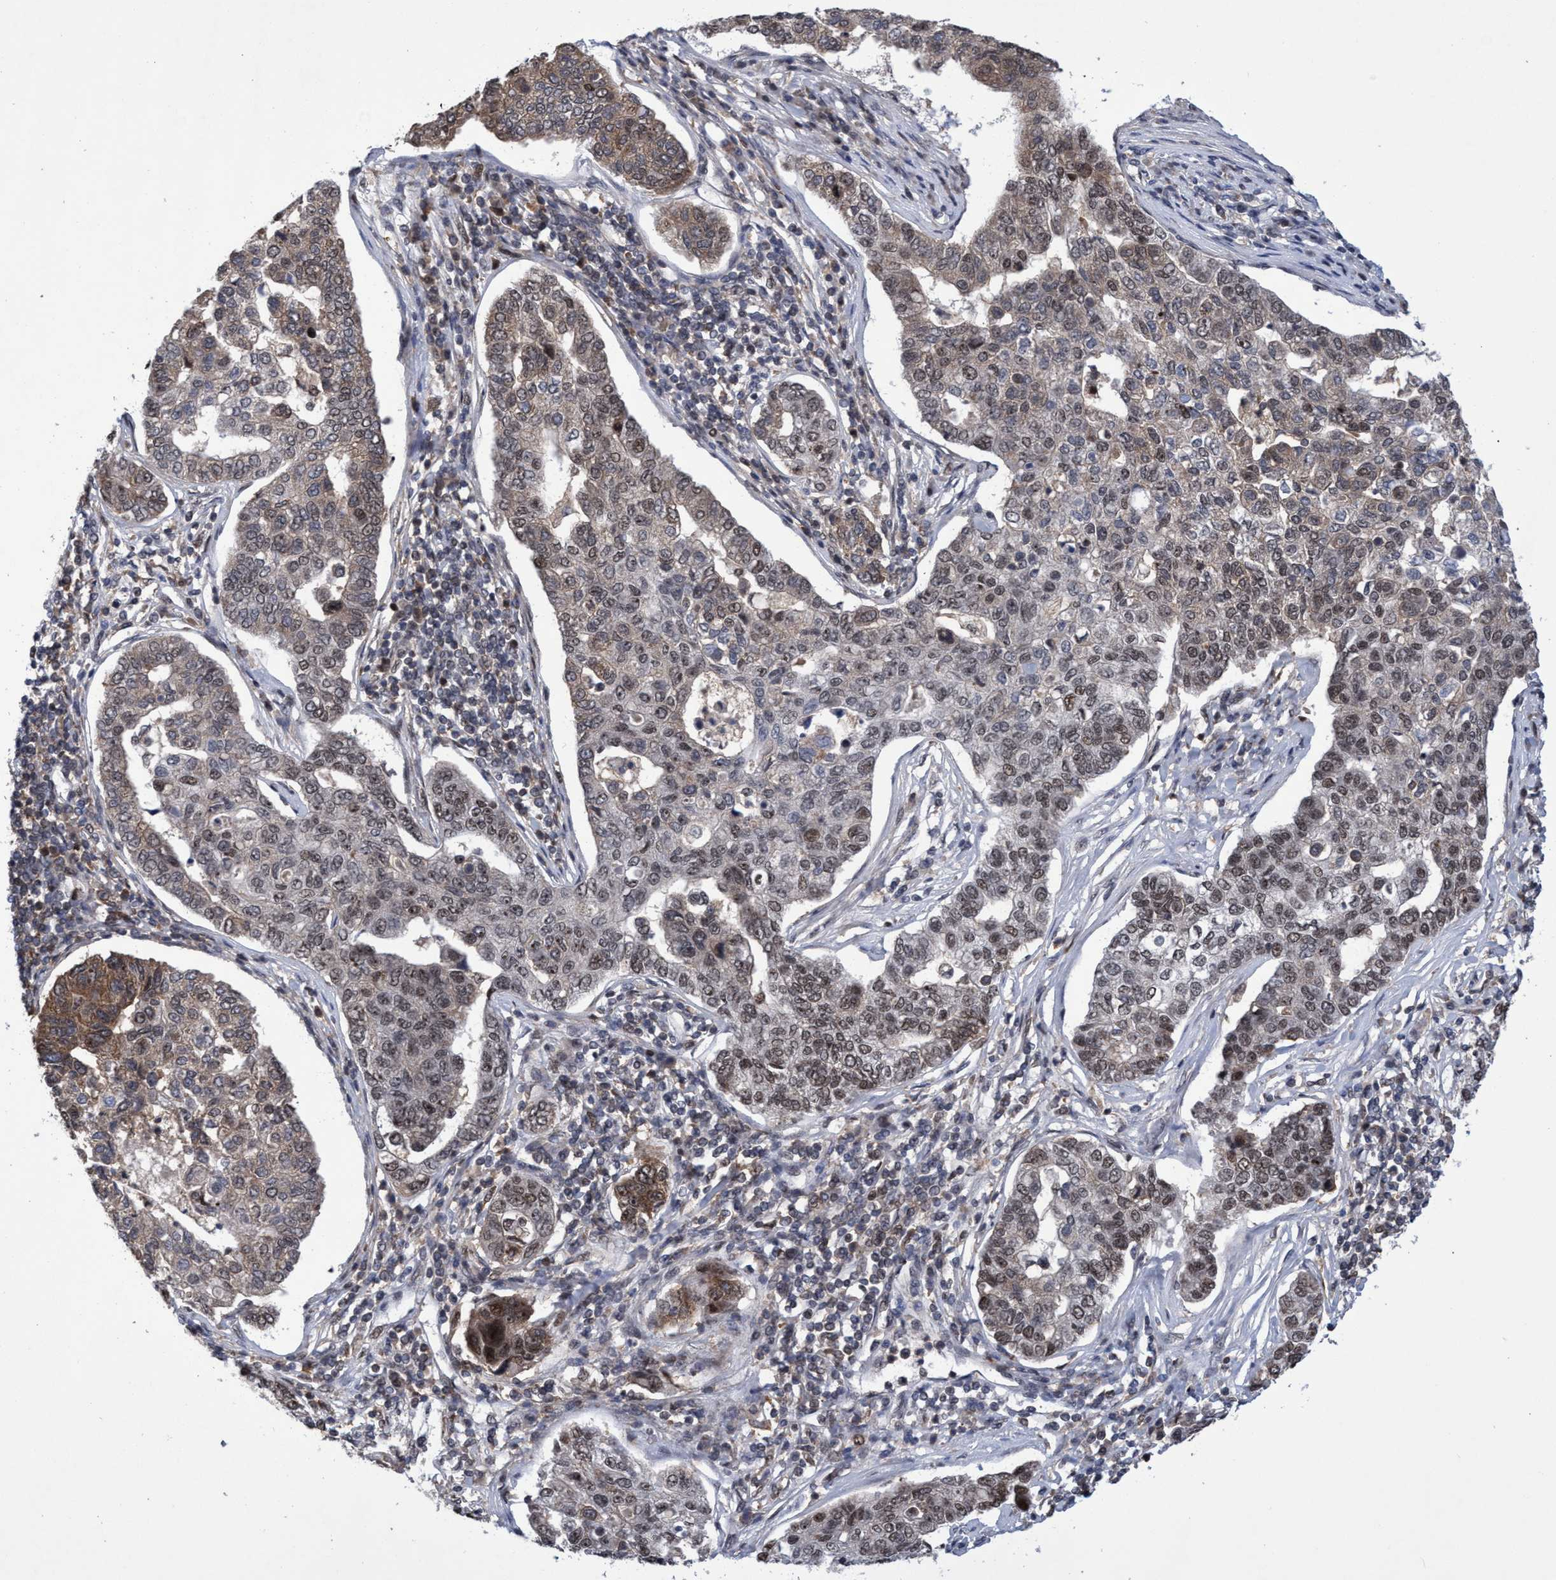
{"staining": {"intensity": "weak", "quantity": ">75%", "location": "cytoplasmic/membranous,nuclear"}, "tissue": "pancreatic cancer", "cell_type": "Tumor cells", "image_type": "cancer", "snomed": [{"axis": "morphology", "description": "Adenocarcinoma, NOS"}, {"axis": "topography", "description": "Pancreas"}], "caption": "Brown immunohistochemical staining in human pancreatic cancer (adenocarcinoma) shows weak cytoplasmic/membranous and nuclear staining in about >75% of tumor cells. (DAB (3,3'-diaminobenzidine) = brown stain, brightfield microscopy at high magnification).", "gene": "GTF2F1", "patient": {"sex": "female", "age": 61}}